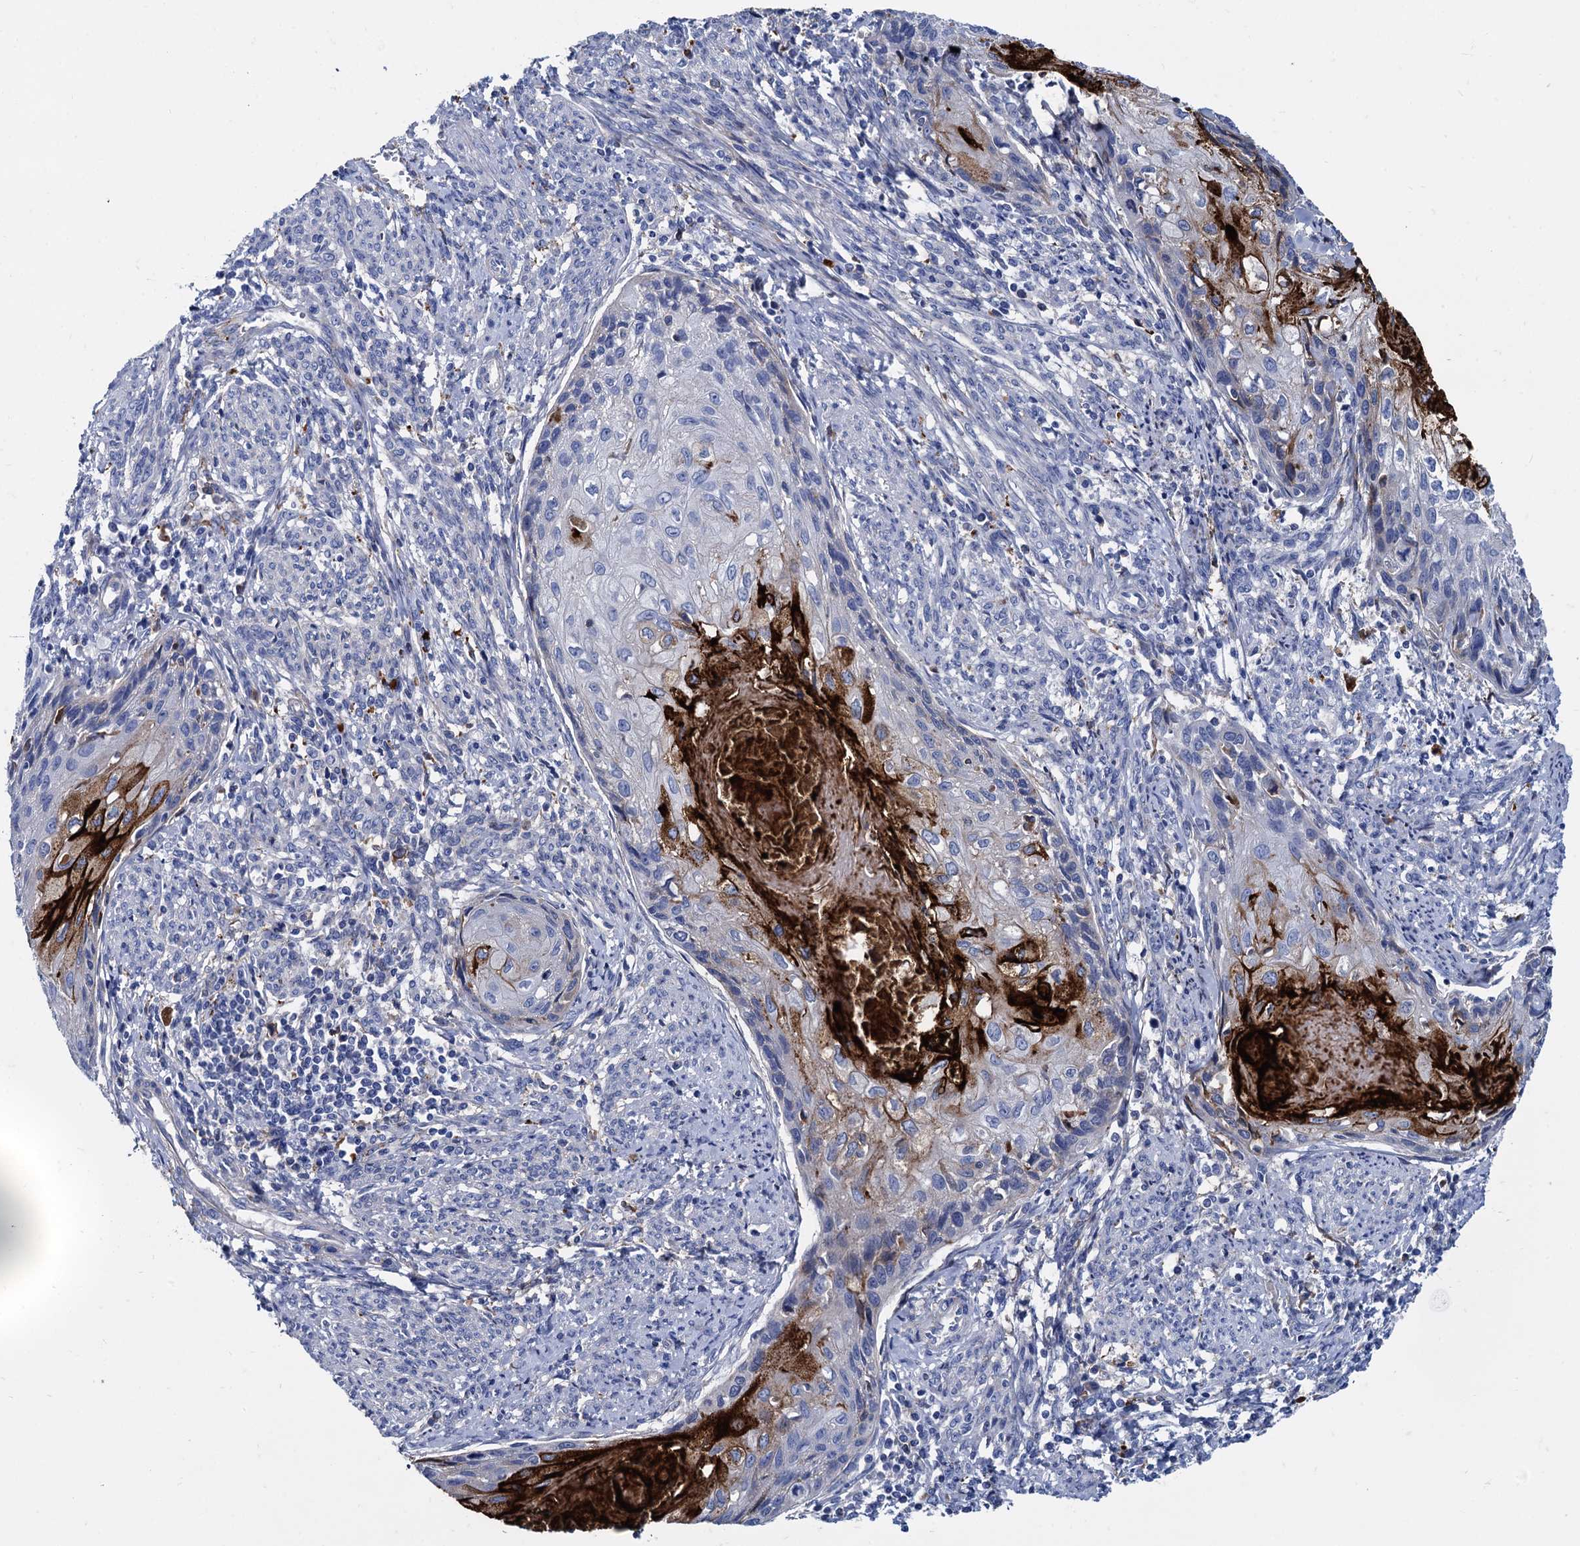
{"staining": {"intensity": "negative", "quantity": "none", "location": "none"}, "tissue": "cervical cancer", "cell_type": "Tumor cells", "image_type": "cancer", "snomed": [{"axis": "morphology", "description": "Squamous cell carcinoma, NOS"}, {"axis": "topography", "description": "Cervix"}], "caption": "IHC of cervical cancer reveals no staining in tumor cells. (Stains: DAB immunohistochemistry with hematoxylin counter stain, Microscopy: brightfield microscopy at high magnification).", "gene": "APOD", "patient": {"sex": "female", "age": 63}}